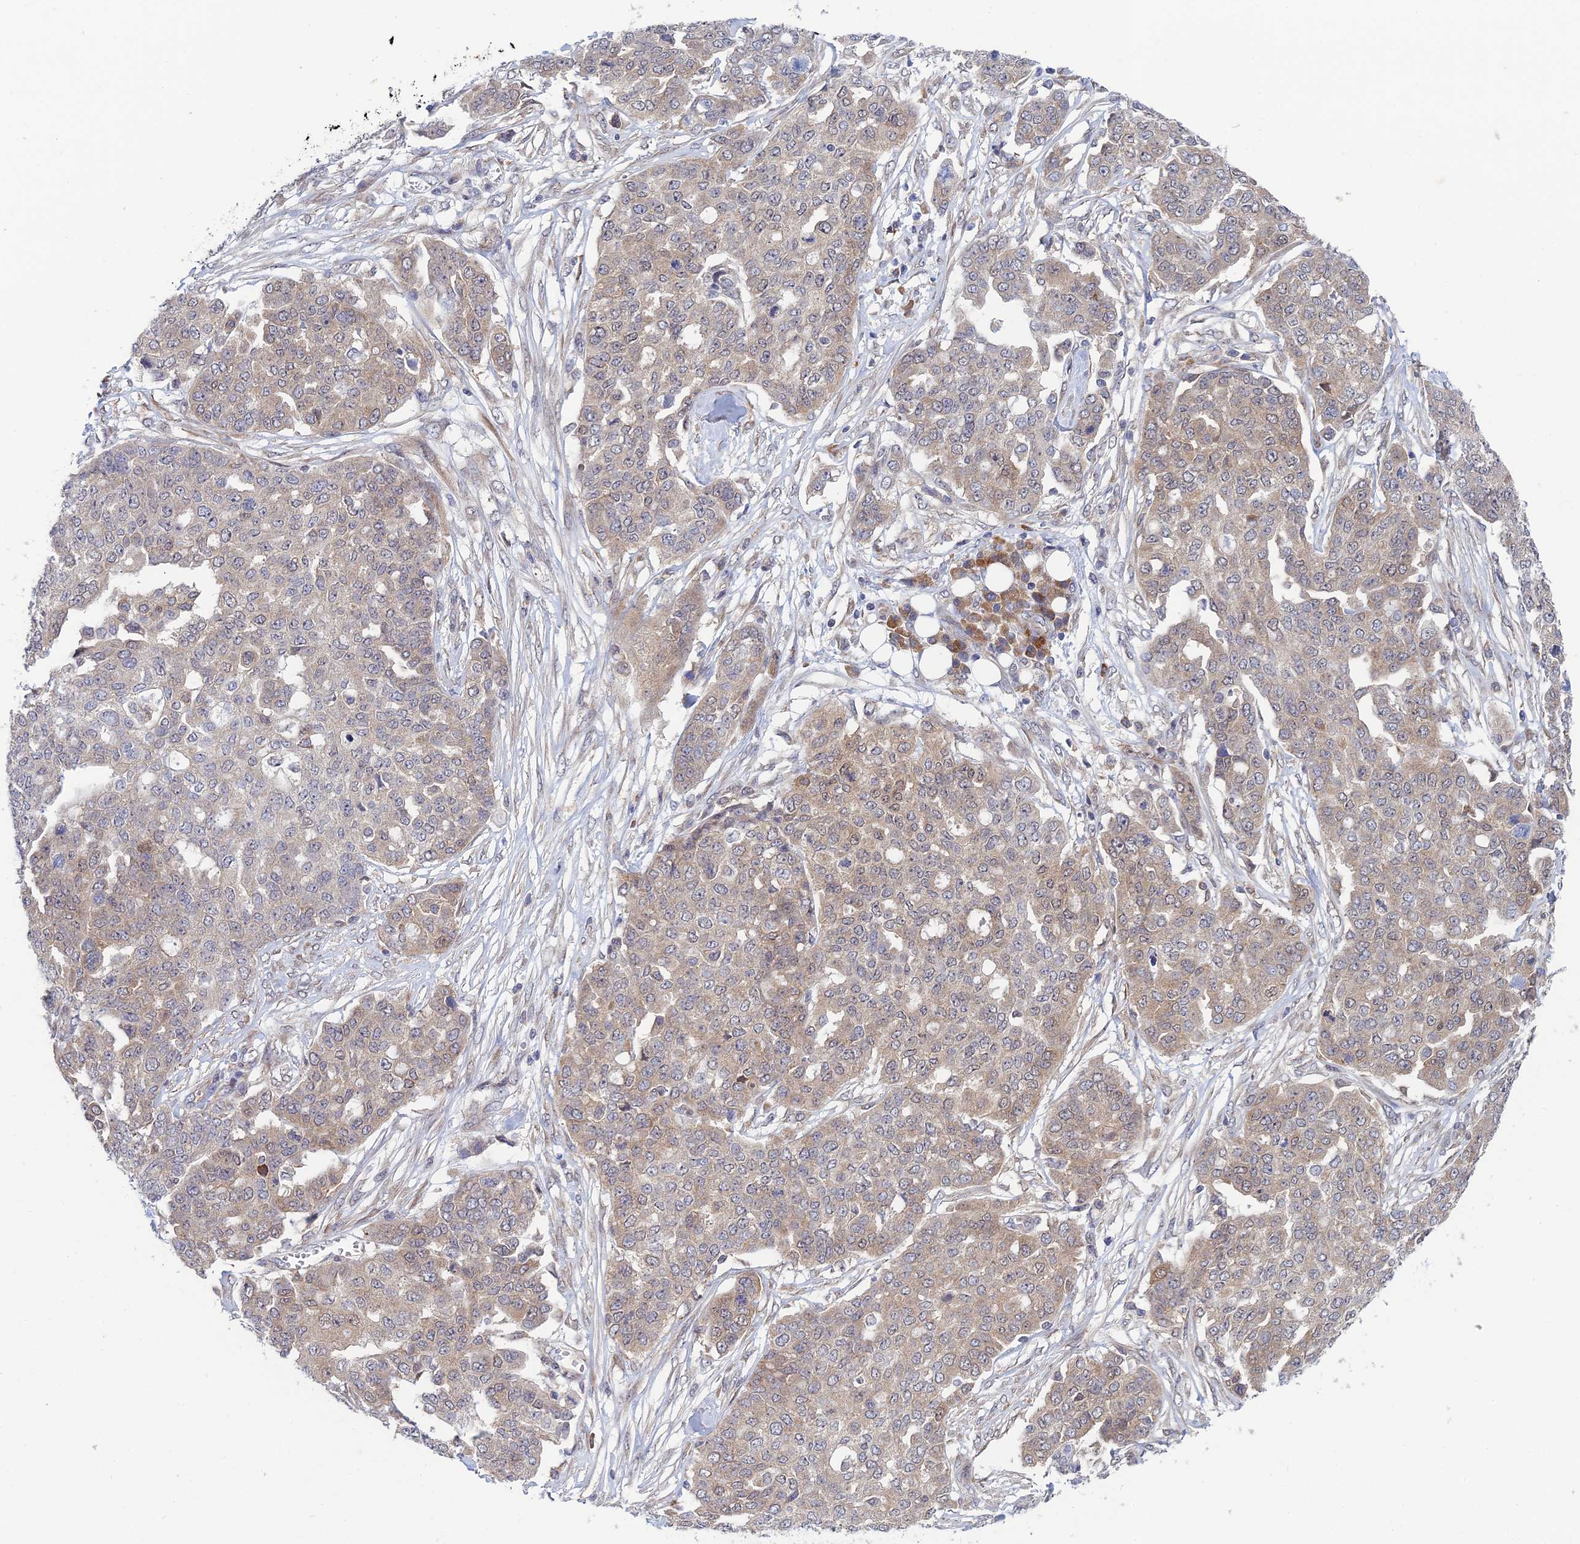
{"staining": {"intensity": "weak", "quantity": "25%-75%", "location": "cytoplasmic/membranous"}, "tissue": "ovarian cancer", "cell_type": "Tumor cells", "image_type": "cancer", "snomed": [{"axis": "morphology", "description": "Cystadenocarcinoma, serous, NOS"}, {"axis": "topography", "description": "Soft tissue"}, {"axis": "topography", "description": "Ovary"}], "caption": "Immunohistochemical staining of human ovarian cancer (serous cystadenocarcinoma) displays low levels of weak cytoplasmic/membranous staining in about 25%-75% of tumor cells.", "gene": "SRA1", "patient": {"sex": "female", "age": 57}}